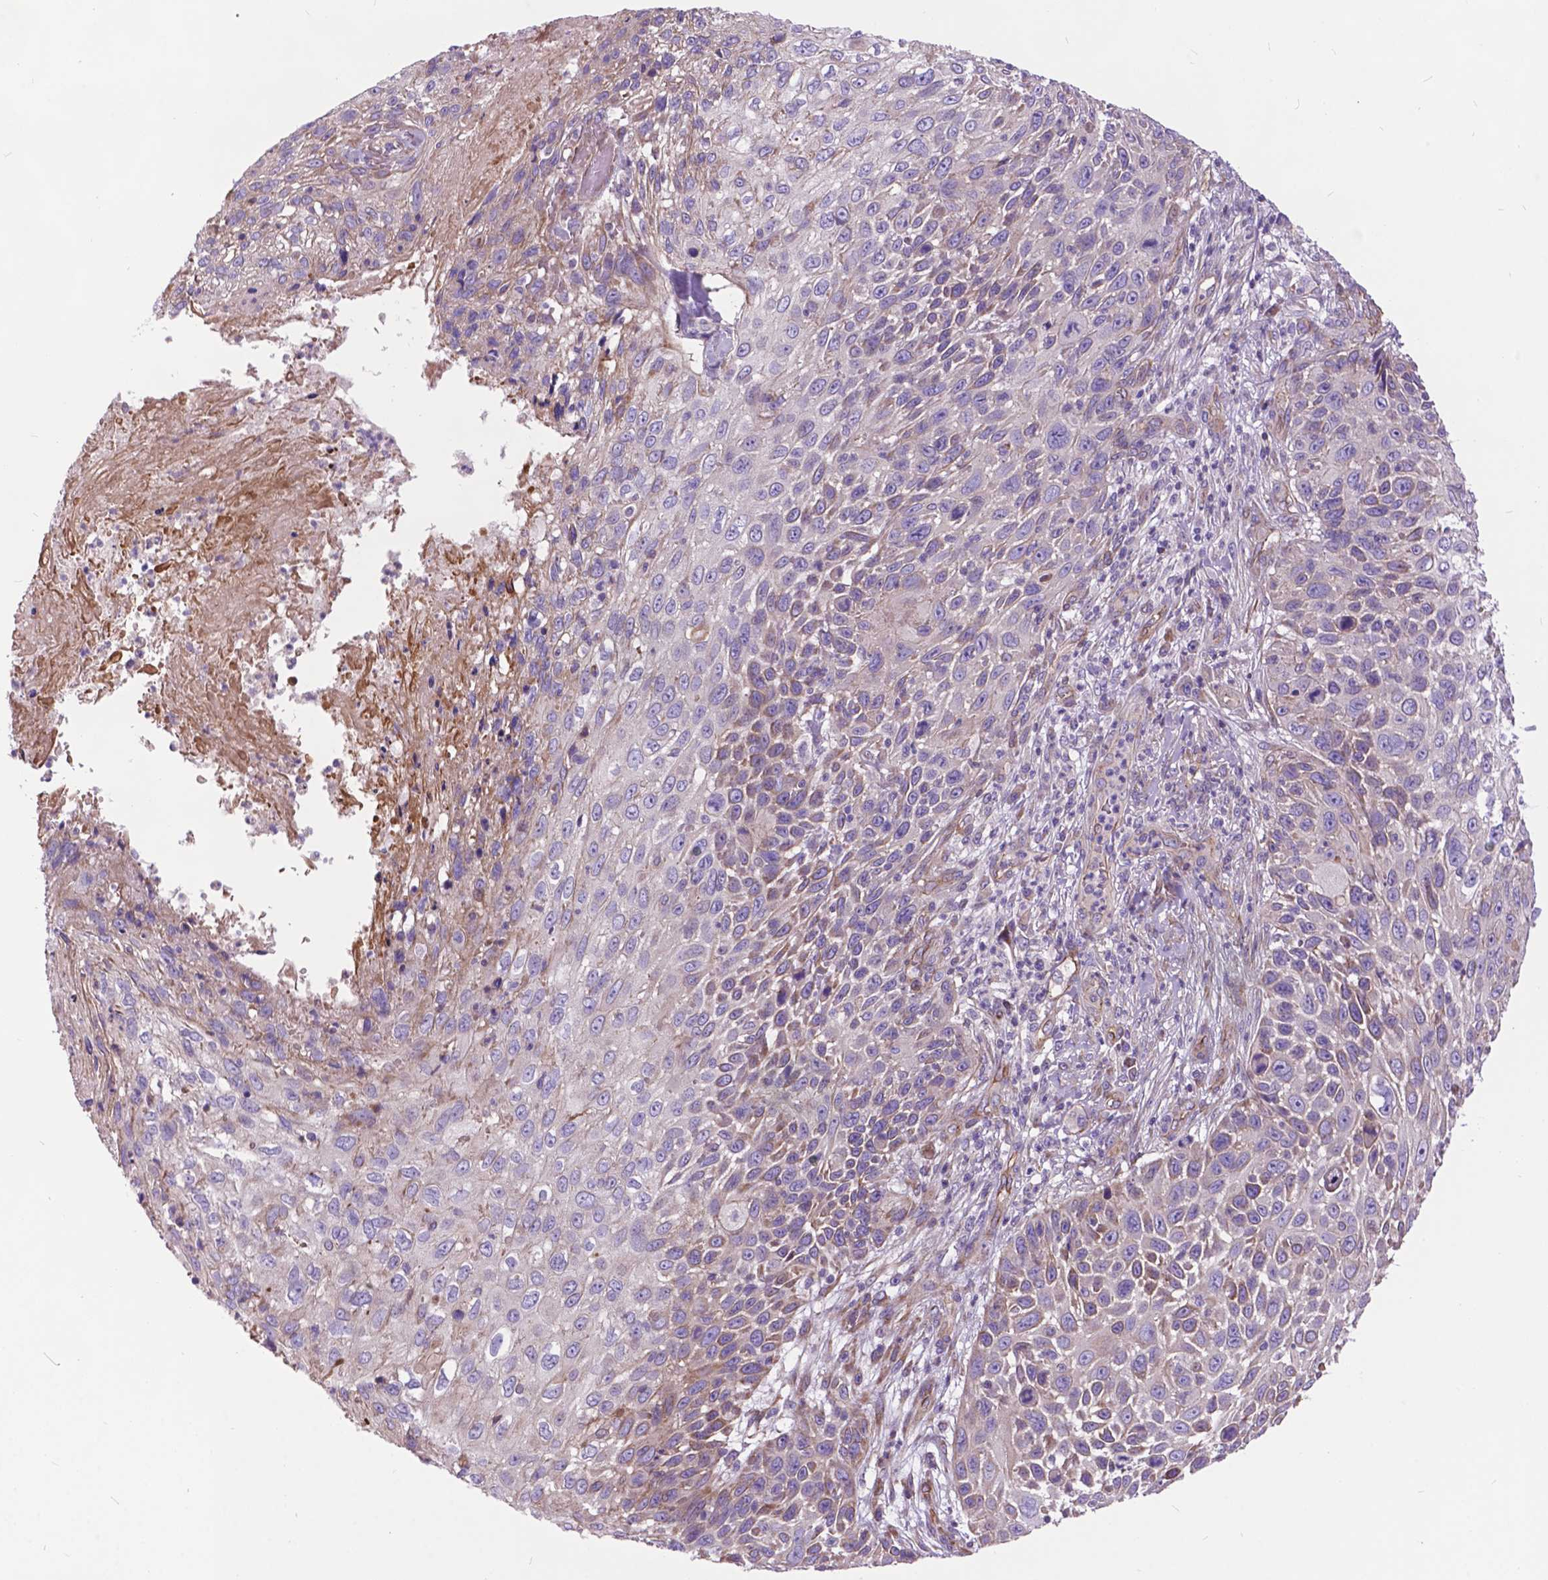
{"staining": {"intensity": "moderate", "quantity": "<25%", "location": "cytoplasmic/membranous"}, "tissue": "skin cancer", "cell_type": "Tumor cells", "image_type": "cancer", "snomed": [{"axis": "morphology", "description": "Squamous cell carcinoma, NOS"}, {"axis": "topography", "description": "Skin"}], "caption": "Tumor cells display moderate cytoplasmic/membranous positivity in about <25% of cells in skin cancer (squamous cell carcinoma).", "gene": "FLT4", "patient": {"sex": "male", "age": 92}}